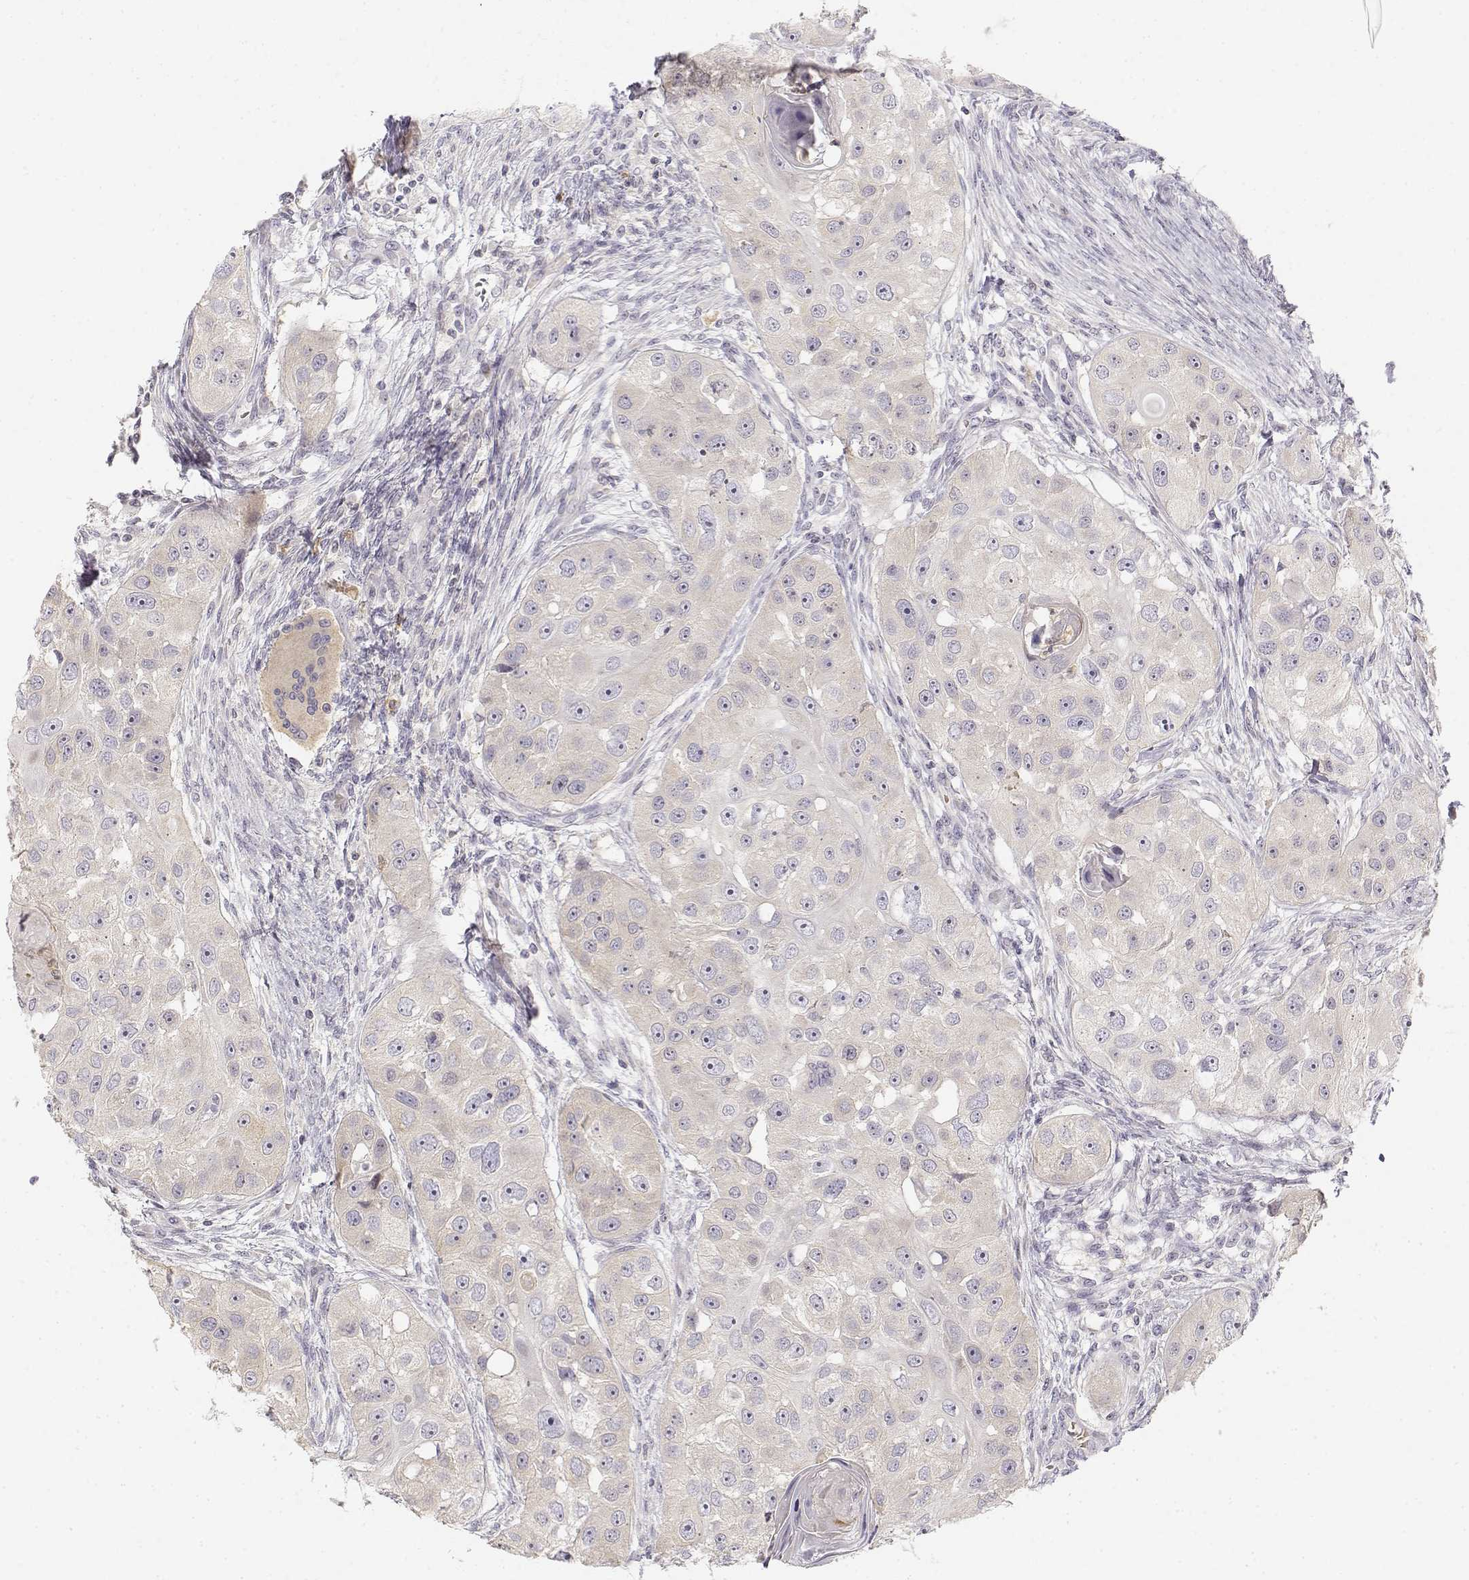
{"staining": {"intensity": "negative", "quantity": "none", "location": "none"}, "tissue": "head and neck cancer", "cell_type": "Tumor cells", "image_type": "cancer", "snomed": [{"axis": "morphology", "description": "Squamous cell carcinoma, NOS"}, {"axis": "topography", "description": "Head-Neck"}], "caption": "Head and neck cancer (squamous cell carcinoma) stained for a protein using immunohistochemistry (IHC) demonstrates no staining tumor cells.", "gene": "GLIPR1L2", "patient": {"sex": "male", "age": 51}}